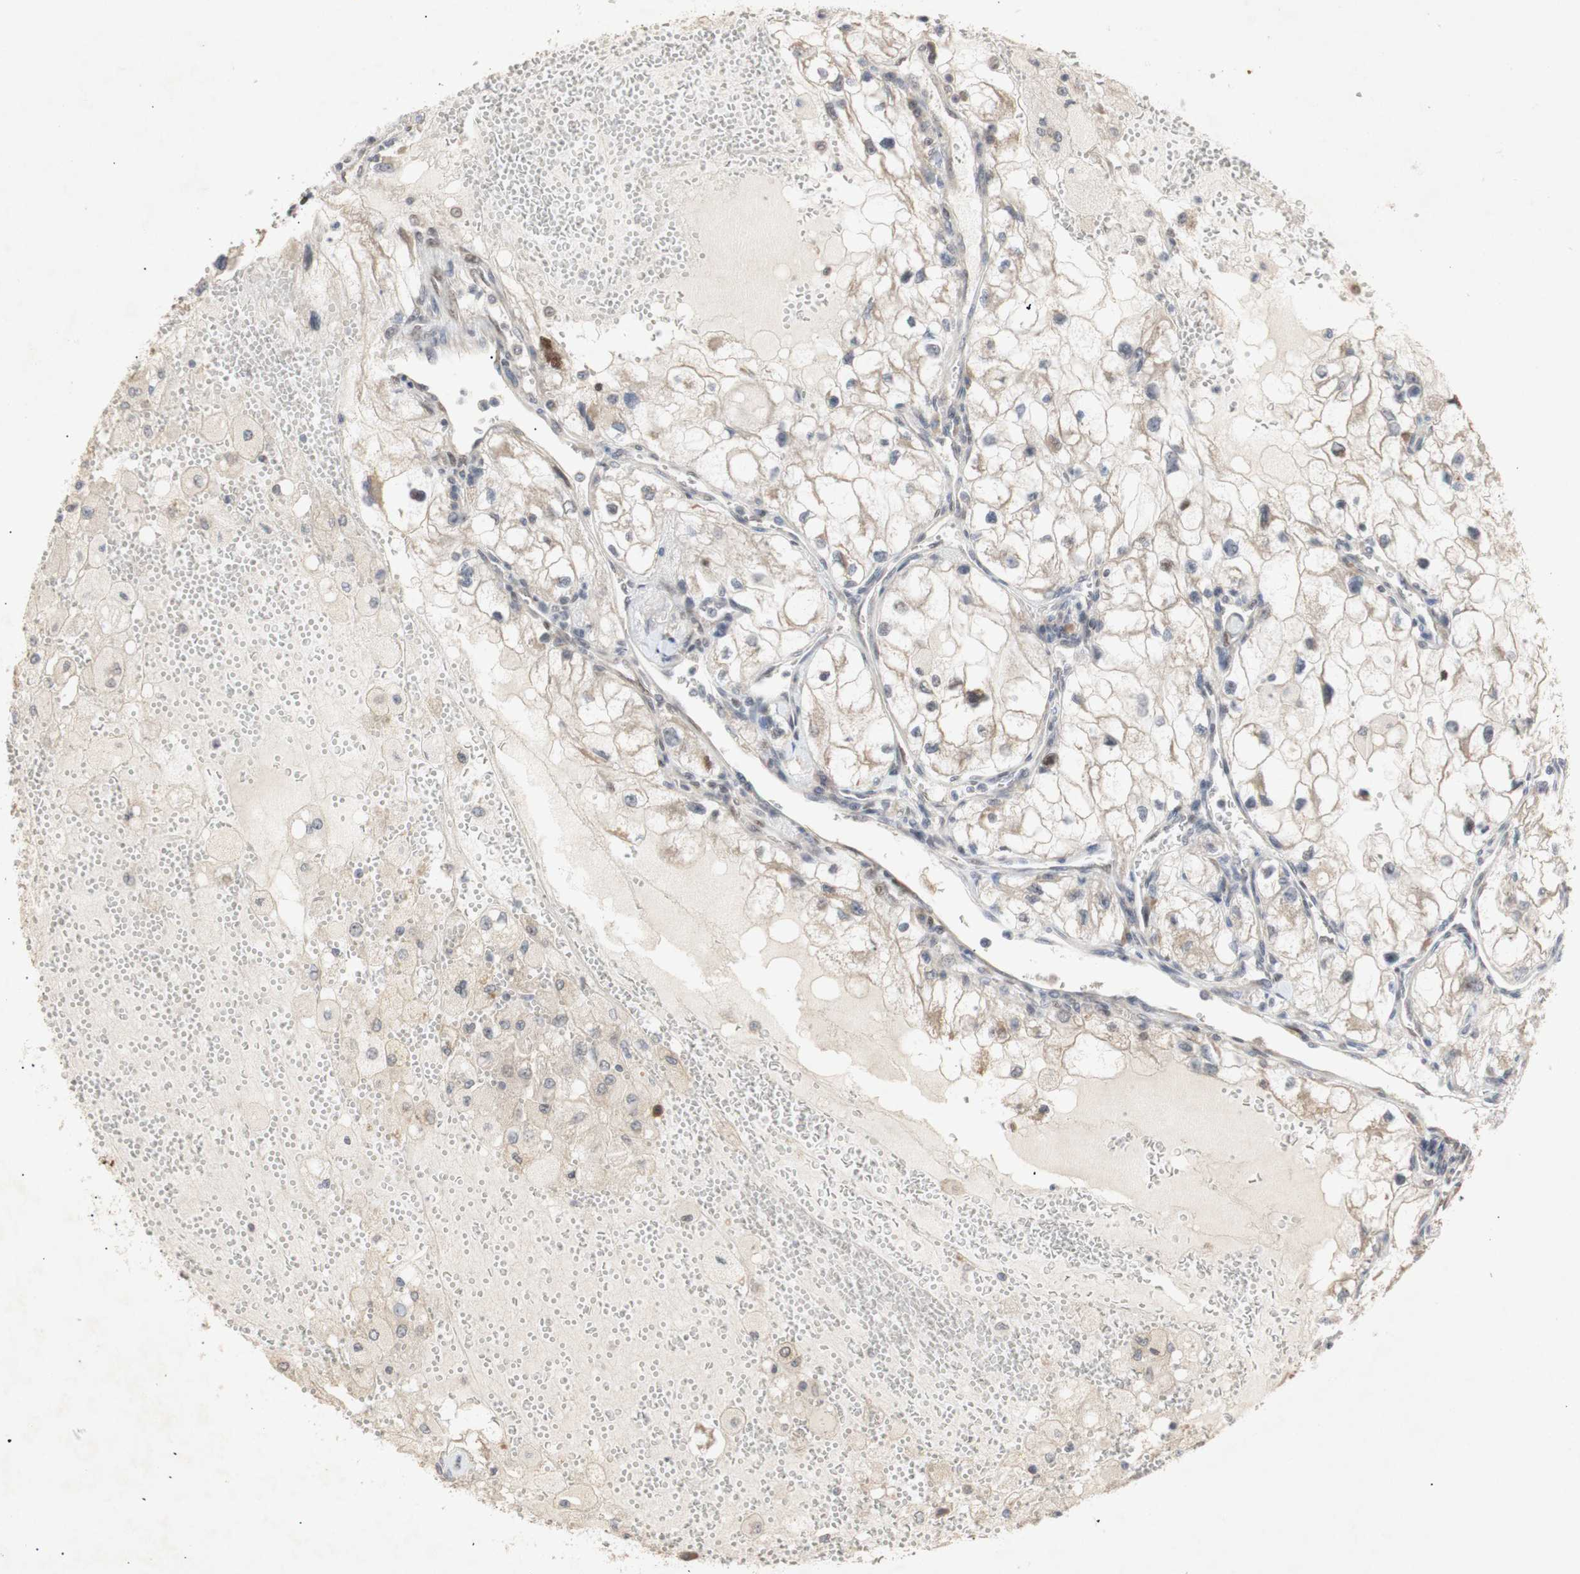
{"staining": {"intensity": "weak", "quantity": ">75%", "location": "cytoplasmic/membranous"}, "tissue": "renal cancer", "cell_type": "Tumor cells", "image_type": "cancer", "snomed": [{"axis": "morphology", "description": "Adenocarcinoma, NOS"}, {"axis": "topography", "description": "Kidney"}], "caption": "Protein expression by IHC exhibits weak cytoplasmic/membranous expression in approximately >75% of tumor cells in renal adenocarcinoma. The protein of interest is stained brown, and the nuclei are stained in blue (DAB (3,3'-diaminobenzidine) IHC with brightfield microscopy, high magnification).", "gene": "FOSB", "patient": {"sex": "female", "age": 70}}